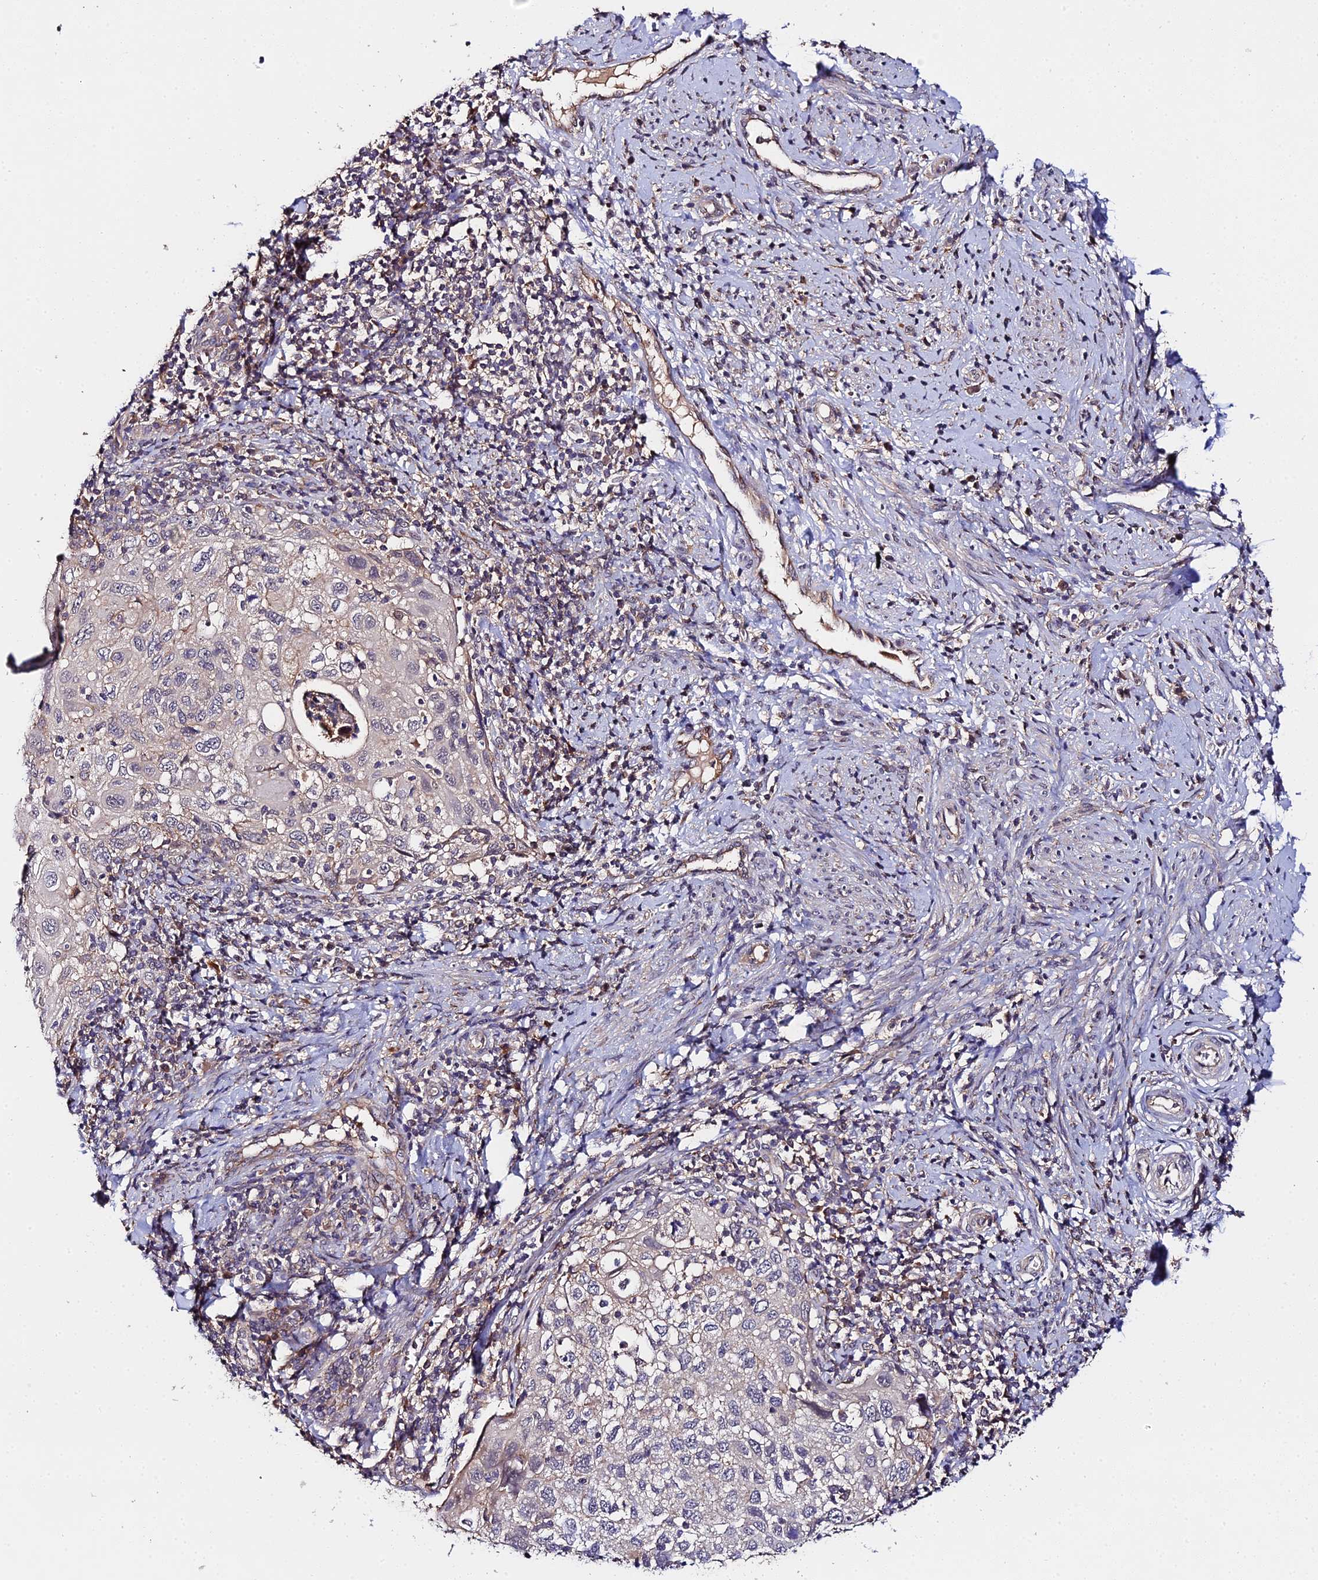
{"staining": {"intensity": "weak", "quantity": "<25%", "location": "cytoplasmic/membranous"}, "tissue": "cervical cancer", "cell_type": "Tumor cells", "image_type": "cancer", "snomed": [{"axis": "morphology", "description": "Squamous cell carcinoma, NOS"}, {"axis": "topography", "description": "Cervix"}], "caption": "A high-resolution micrograph shows immunohistochemistry staining of squamous cell carcinoma (cervical), which reveals no significant positivity in tumor cells. Nuclei are stained in blue.", "gene": "ZBED8", "patient": {"sex": "female", "age": 70}}